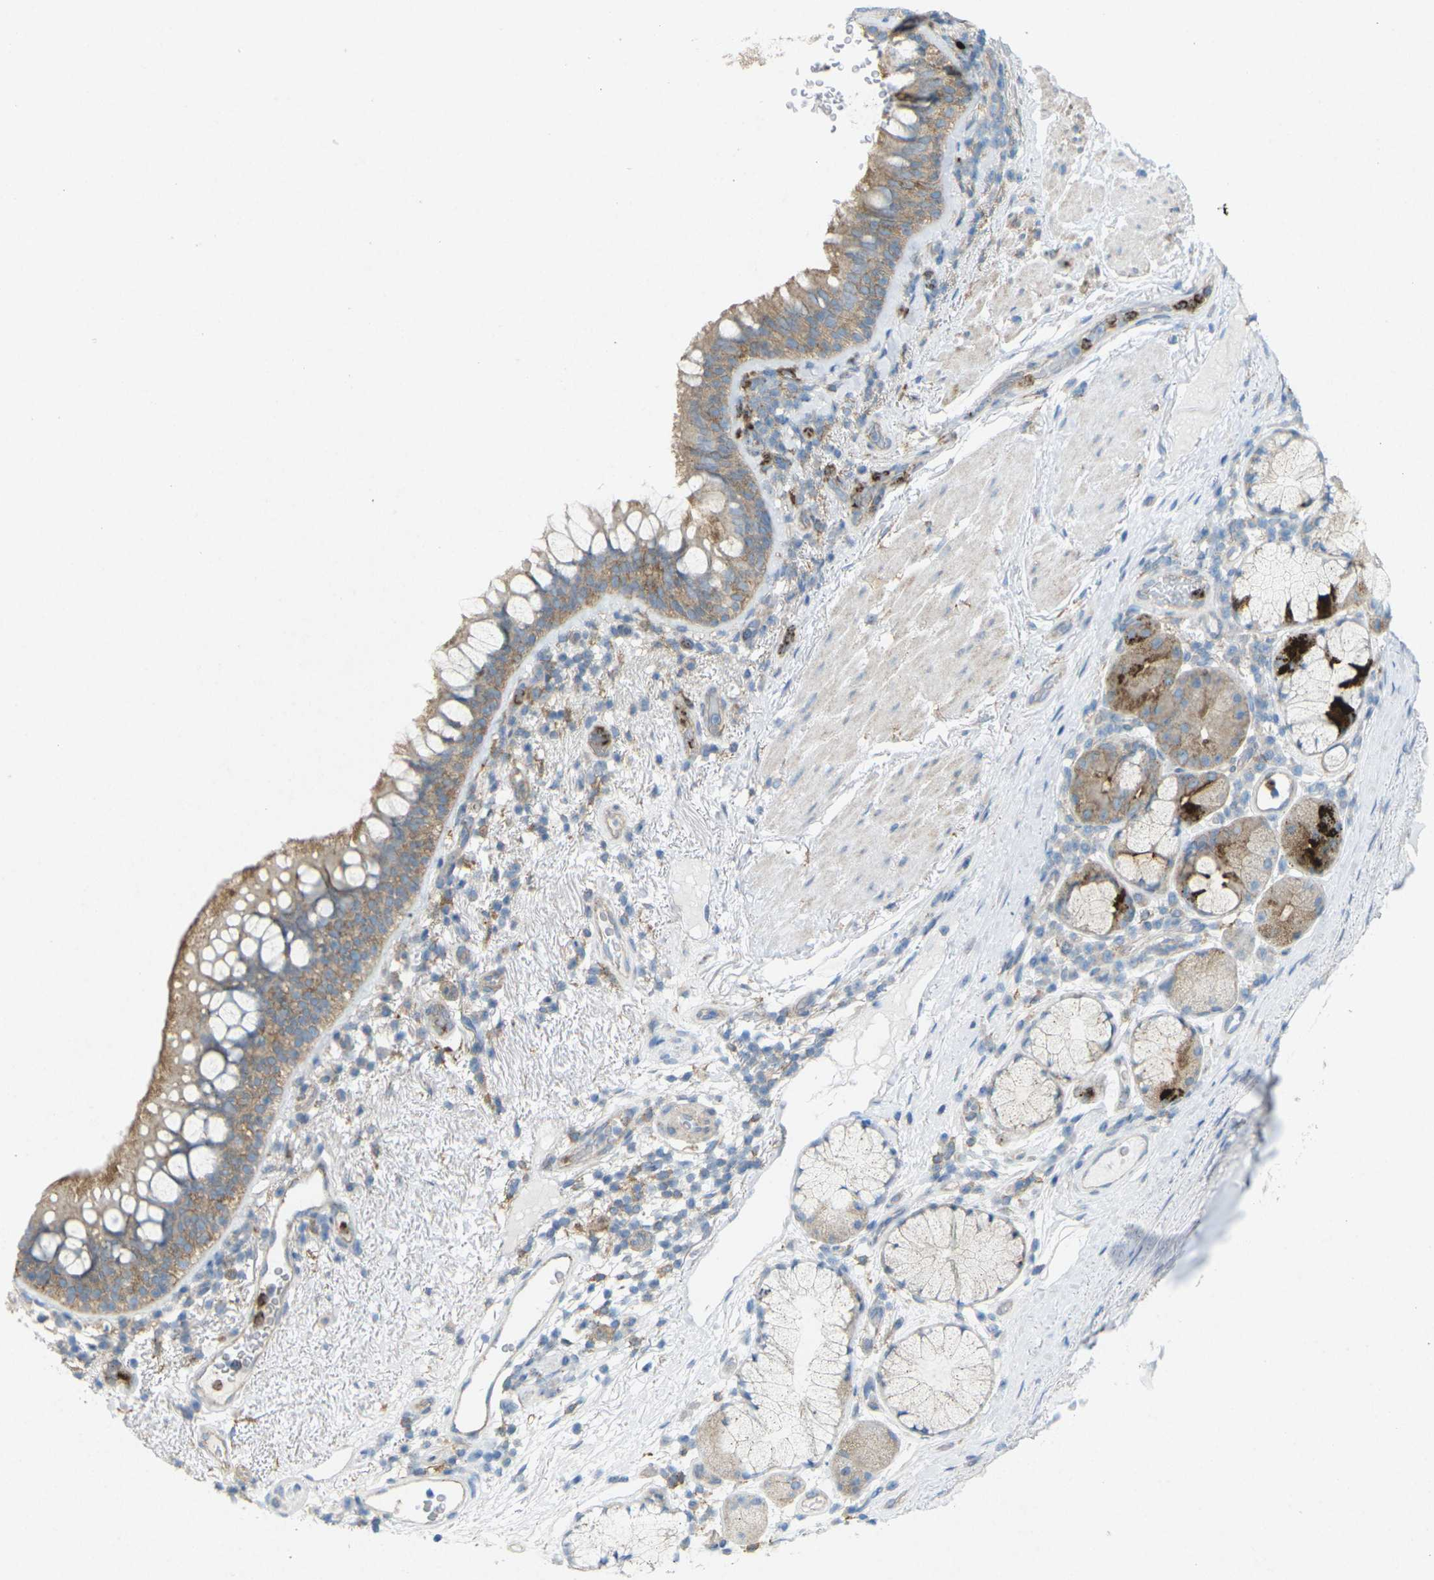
{"staining": {"intensity": "moderate", "quantity": ">75%", "location": "cytoplasmic/membranous"}, "tissue": "bronchus", "cell_type": "Respiratory epithelial cells", "image_type": "normal", "snomed": [{"axis": "morphology", "description": "Normal tissue, NOS"}, {"axis": "morphology", "description": "Inflammation, NOS"}, {"axis": "topography", "description": "Cartilage tissue"}, {"axis": "topography", "description": "Bronchus"}], "caption": "The micrograph demonstrates a brown stain indicating the presence of a protein in the cytoplasmic/membranous of respiratory epithelial cells in bronchus.", "gene": "STK11", "patient": {"sex": "male", "age": 77}}